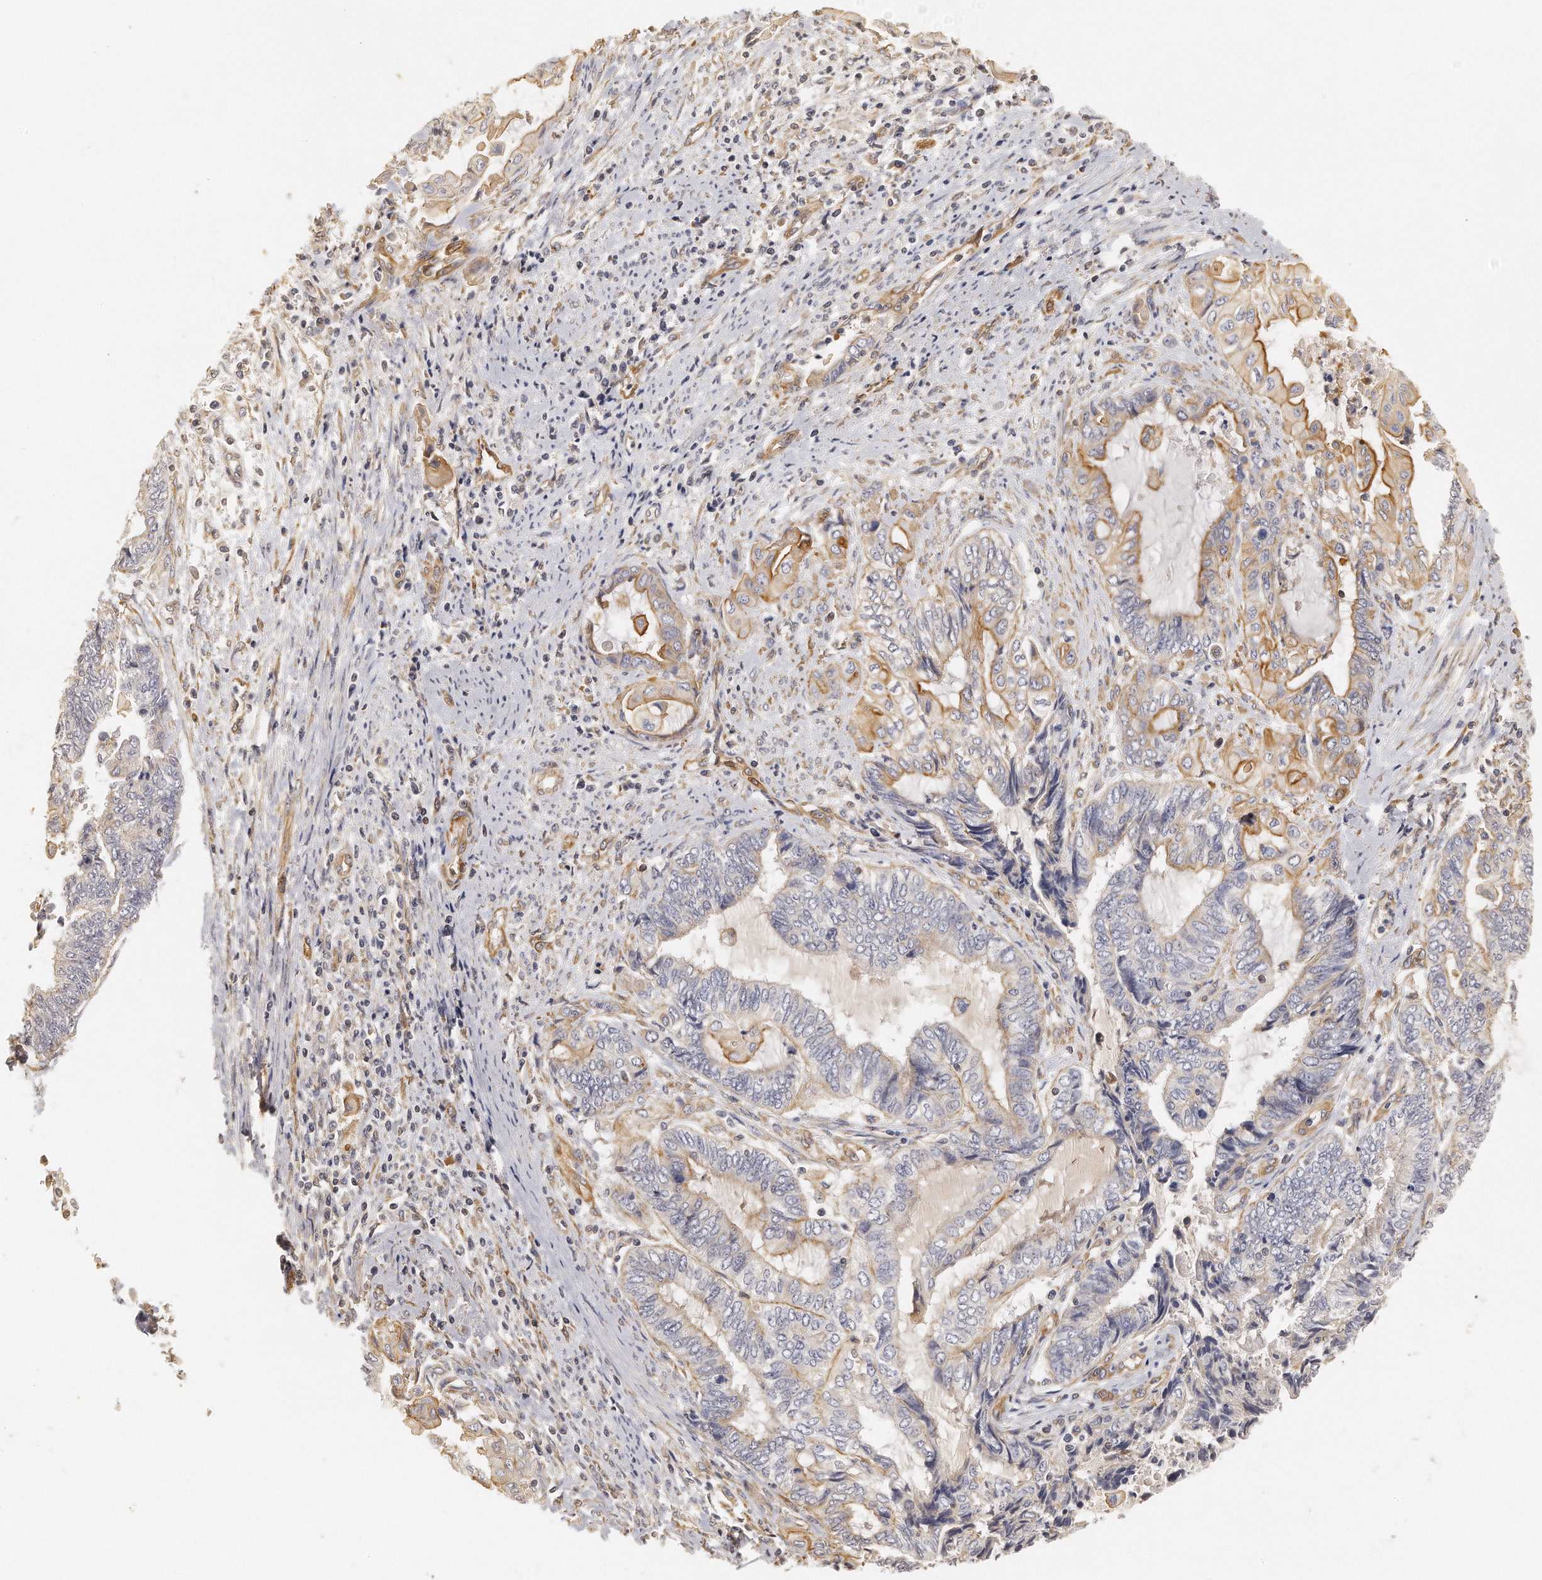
{"staining": {"intensity": "moderate", "quantity": "25%-75%", "location": "cytoplasmic/membranous"}, "tissue": "endometrial cancer", "cell_type": "Tumor cells", "image_type": "cancer", "snomed": [{"axis": "morphology", "description": "Adenocarcinoma, NOS"}, {"axis": "topography", "description": "Uterus"}, {"axis": "topography", "description": "Endometrium"}], "caption": "A high-resolution micrograph shows immunohistochemistry (IHC) staining of adenocarcinoma (endometrial), which exhibits moderate cytoplasmic/membranous positivity in about 25%-75% of tumor cells.", "gene": "CHST7", "patient": {"sex": "female", "age": 70}}